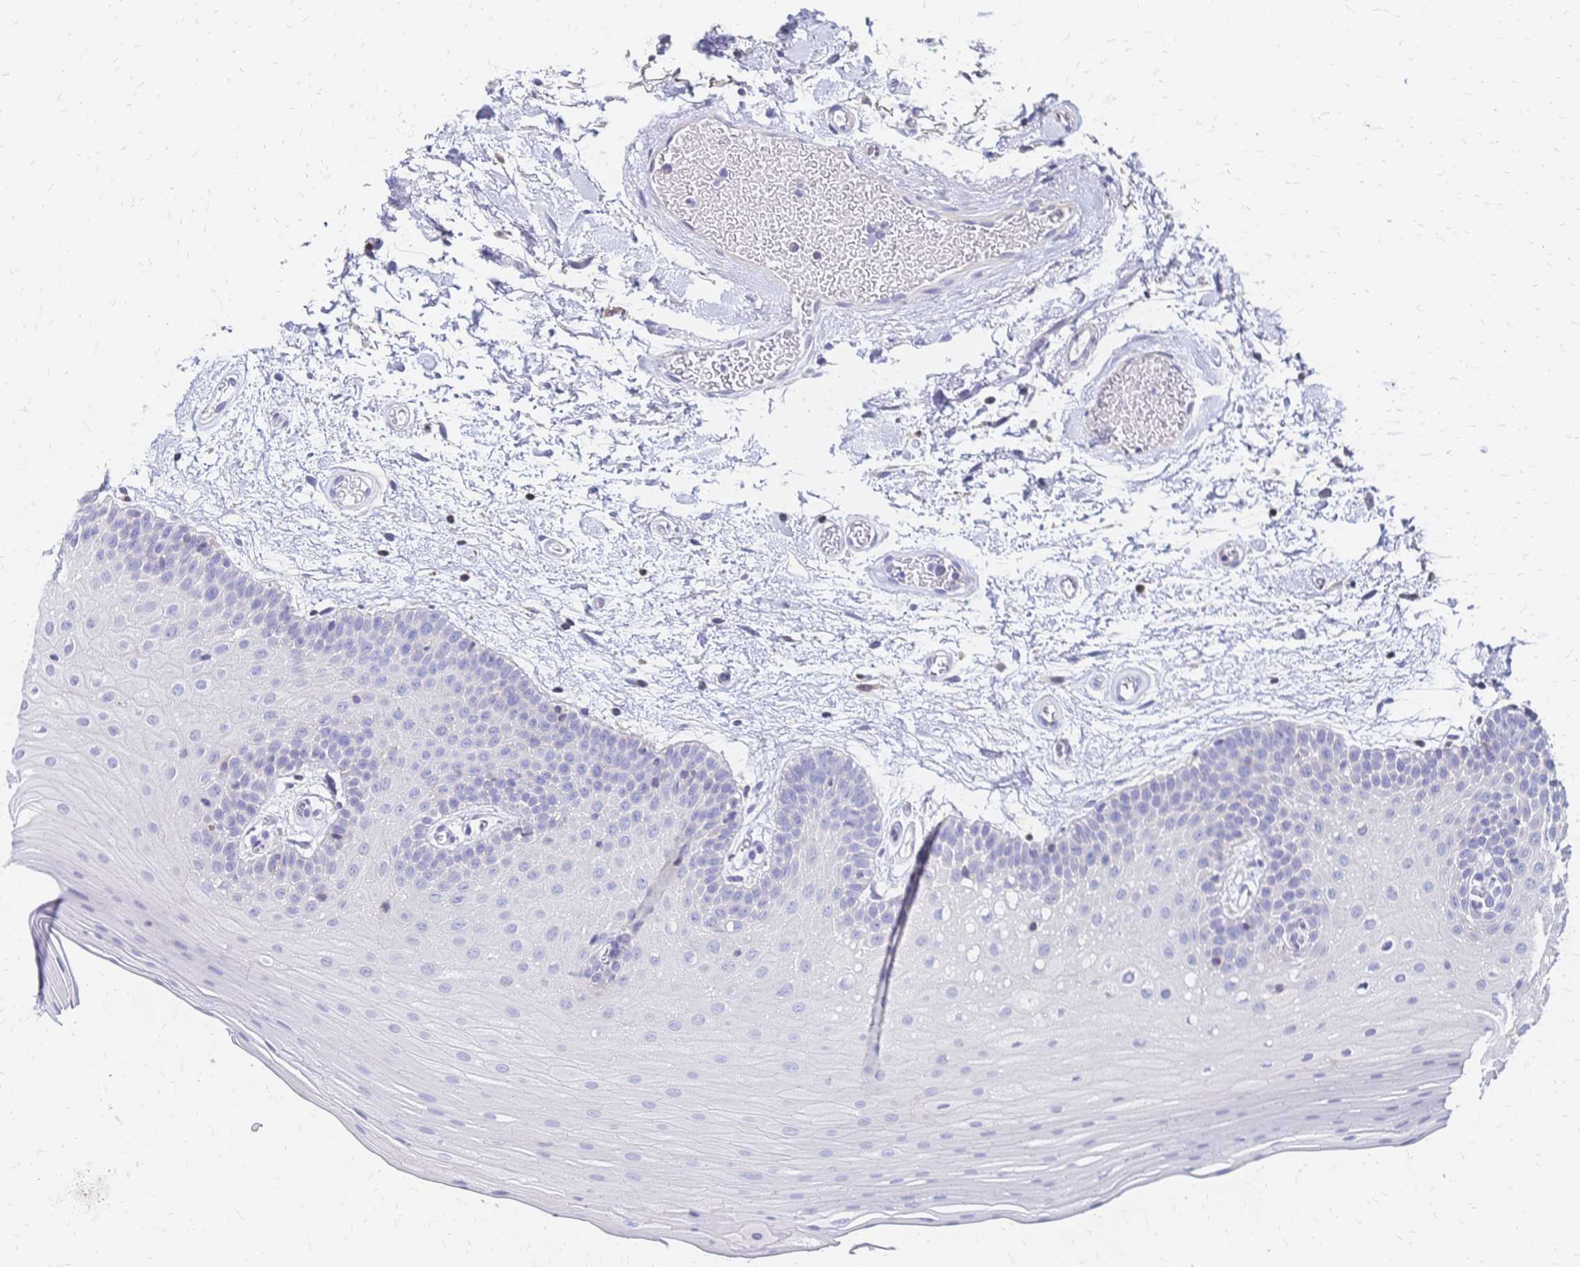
{"staining": {"intensity": "negative", "quantity": "none", "location": "none"}, "tissue": "oral mucosa", "cell_type": "Squamous epithelial cells", "image_type": "normal", "snomed": [{"axis": "morphology", "description": "Normal tissue, NOS"}, {"axis": "morphology", "description": "Squamous cell carcinoma, NOS"}, {"axis": "topography", "description": "Oral tissue"}, {"axis": "topography", "description": "Tounge, NOS"}, {"axis": "topography", "description": "Head-Neck"}], "caption": "The micrograph demonstrates no staining of squamous epithelial cells in unremarkable oral mucosa.", "gene": "DTNB", "patient": {"sex": "male", "age": 62}}